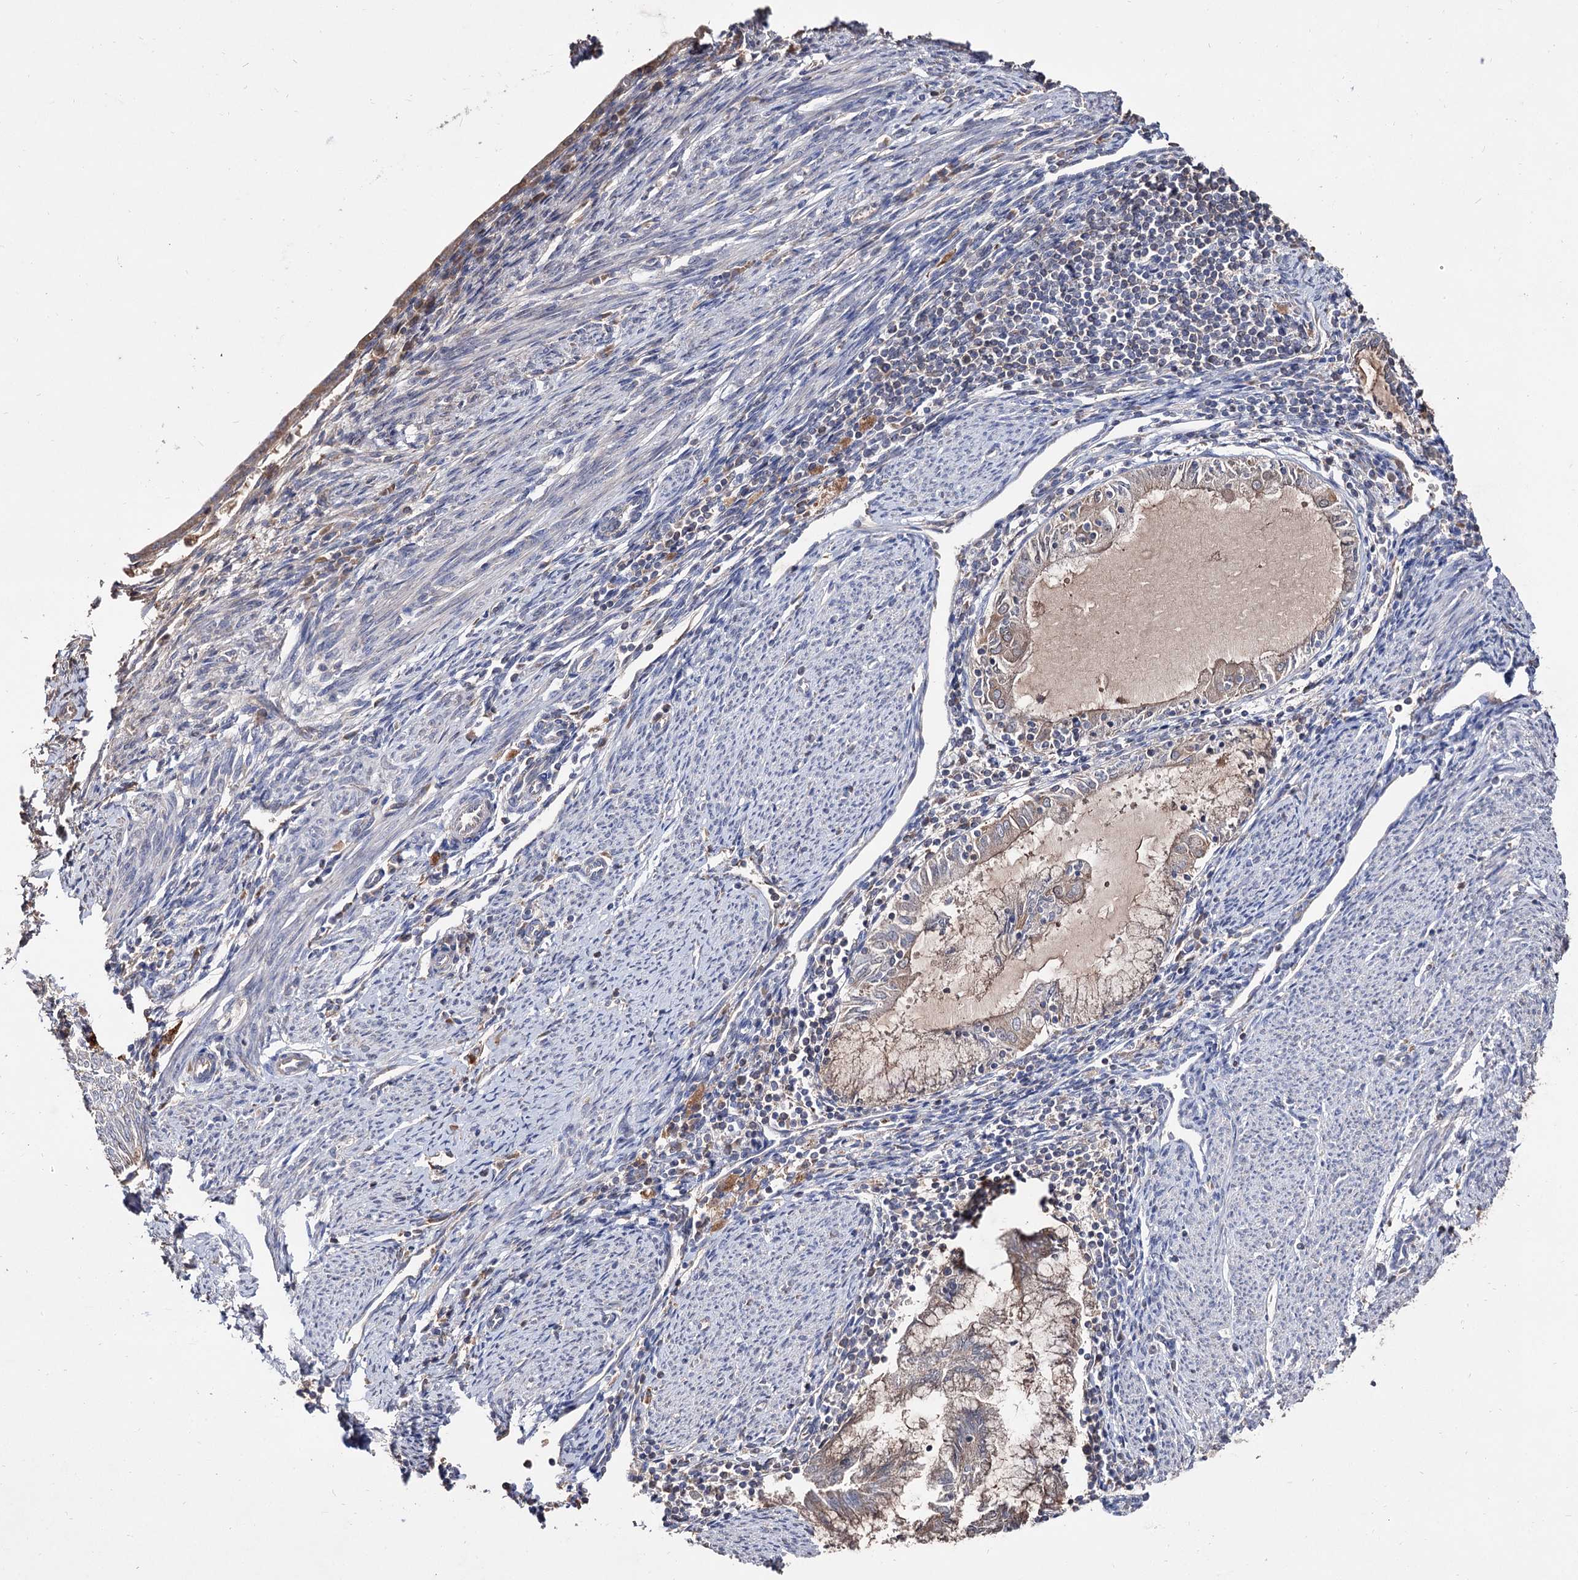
{"staining": {"intensity": "moderate", "quantity": "<25%", "location": "cytoplasmic/membranous"}, "tissue": "endometrial cancer", "cell_type": "Tumor cells", "image_type": "cancer", "snomed": [{"axis": "morphology", "description": "Adenocarcinoma, NOS"}, {"axis": "topography", "description": "Endometrium"}], "caption": "DAB immunohistochemical staining of human endometrial cancer shows moderate cytoplasmic/membranous protein positivity in about <25% of tumor cells. The staining was performed using DAB (3,3'-diaminobenzidine), with brown indicating positive protein expression. Nuclei are stained blue with hematoxylin.", "gene": "ARFIP2", "patient": {"sex": "female", "age": 79}}